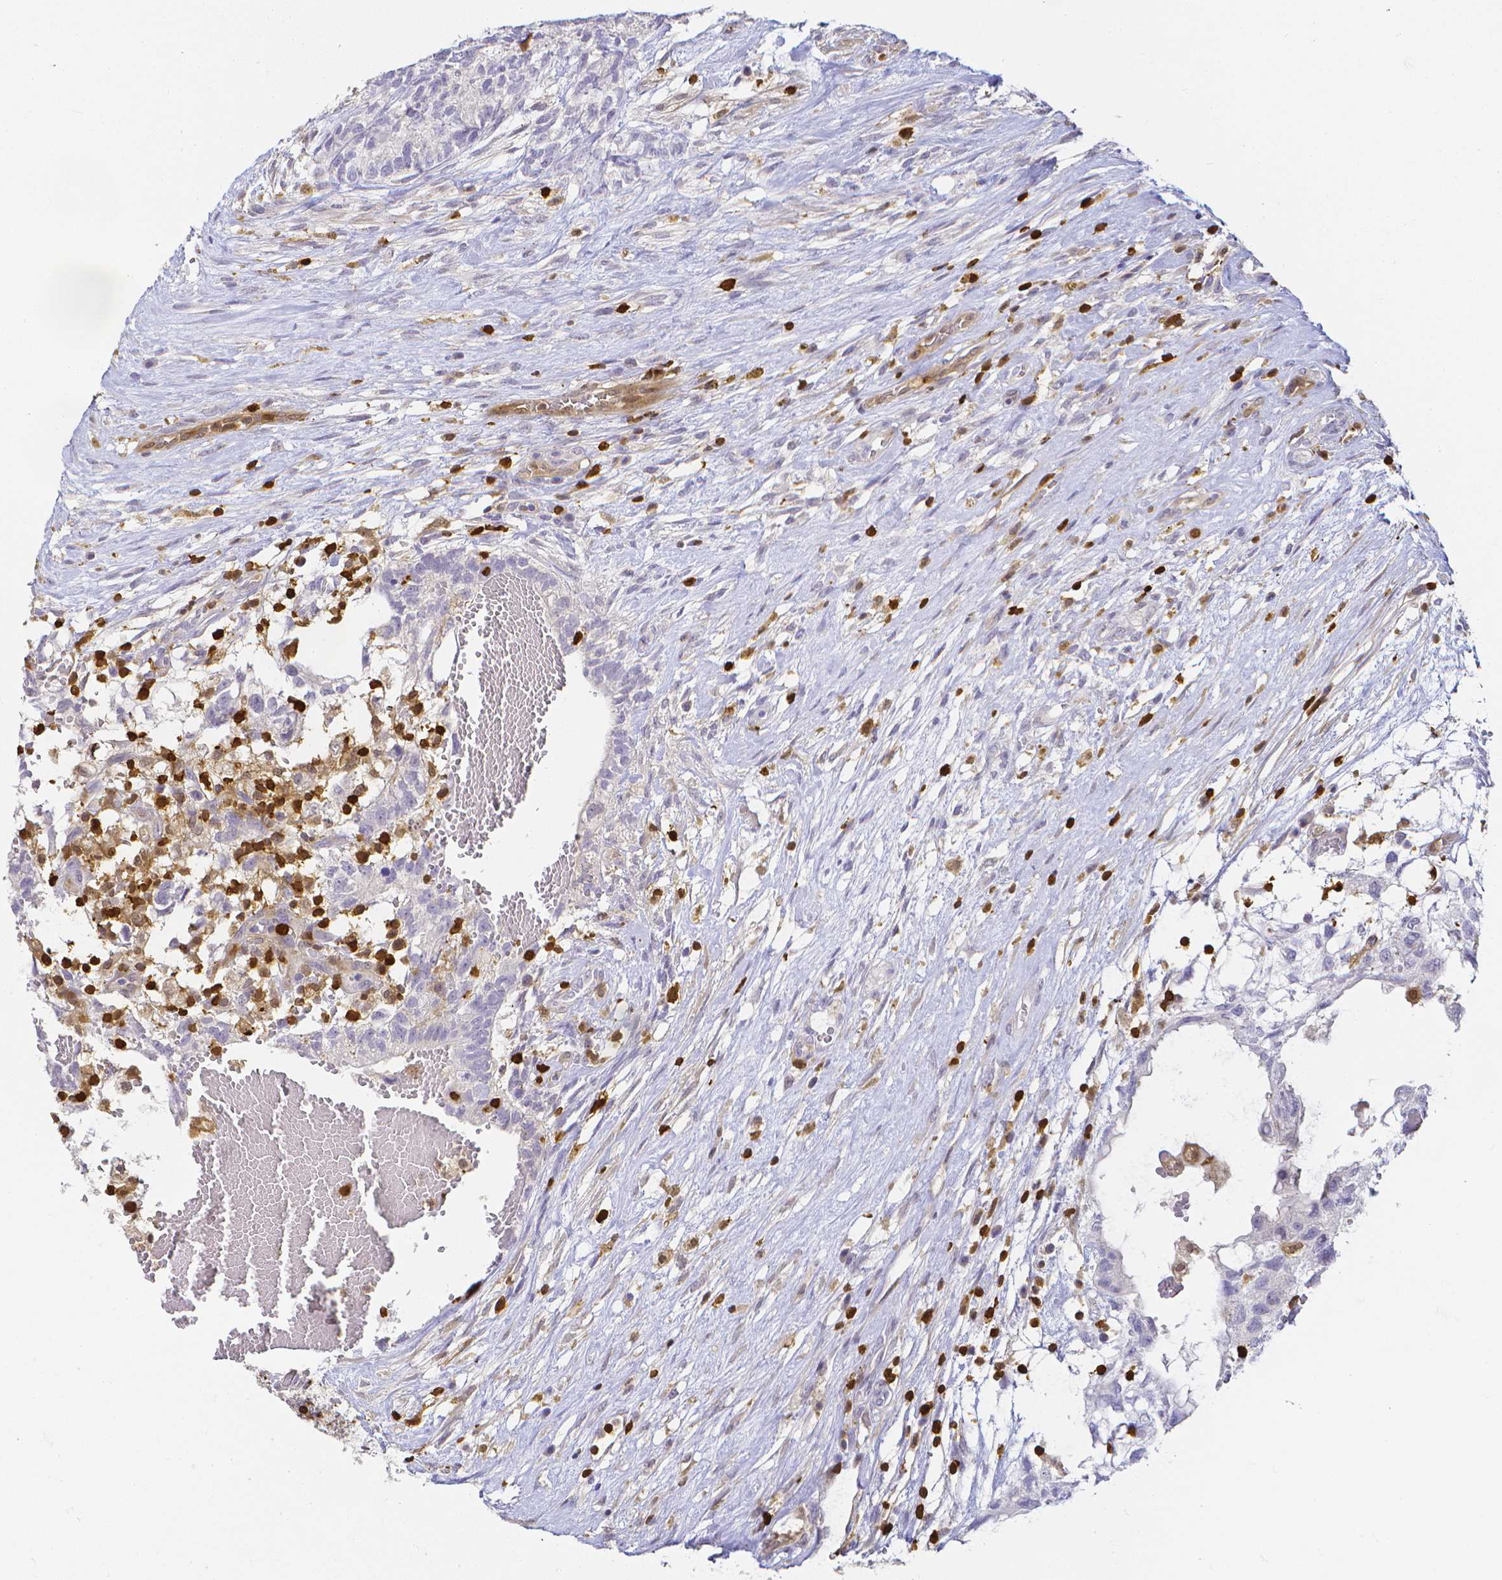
{"staining": {"intensity": "negative", "quantity": "none", "location": "none"}, "tissue": "testis cancer", "cell_type": "Tumor cells", "image_type": "cancer", "snomed": [{"axis": "morphology", "description": "Normal tissue, NOS"}, {"axis": "morphology", "description": "Carcinoma, Embryonal, NOS"}, {"axis": "topography", "description": "Testis"}], "caption": "IHC photomicrograph of neoplastic tissue: human testis cancer (embryonal carcinoma) stained with DAB reveals no significant protein expression in tumor cells.", "gene": "COTL1", "patient": {"sex": "male", "age": 32}}